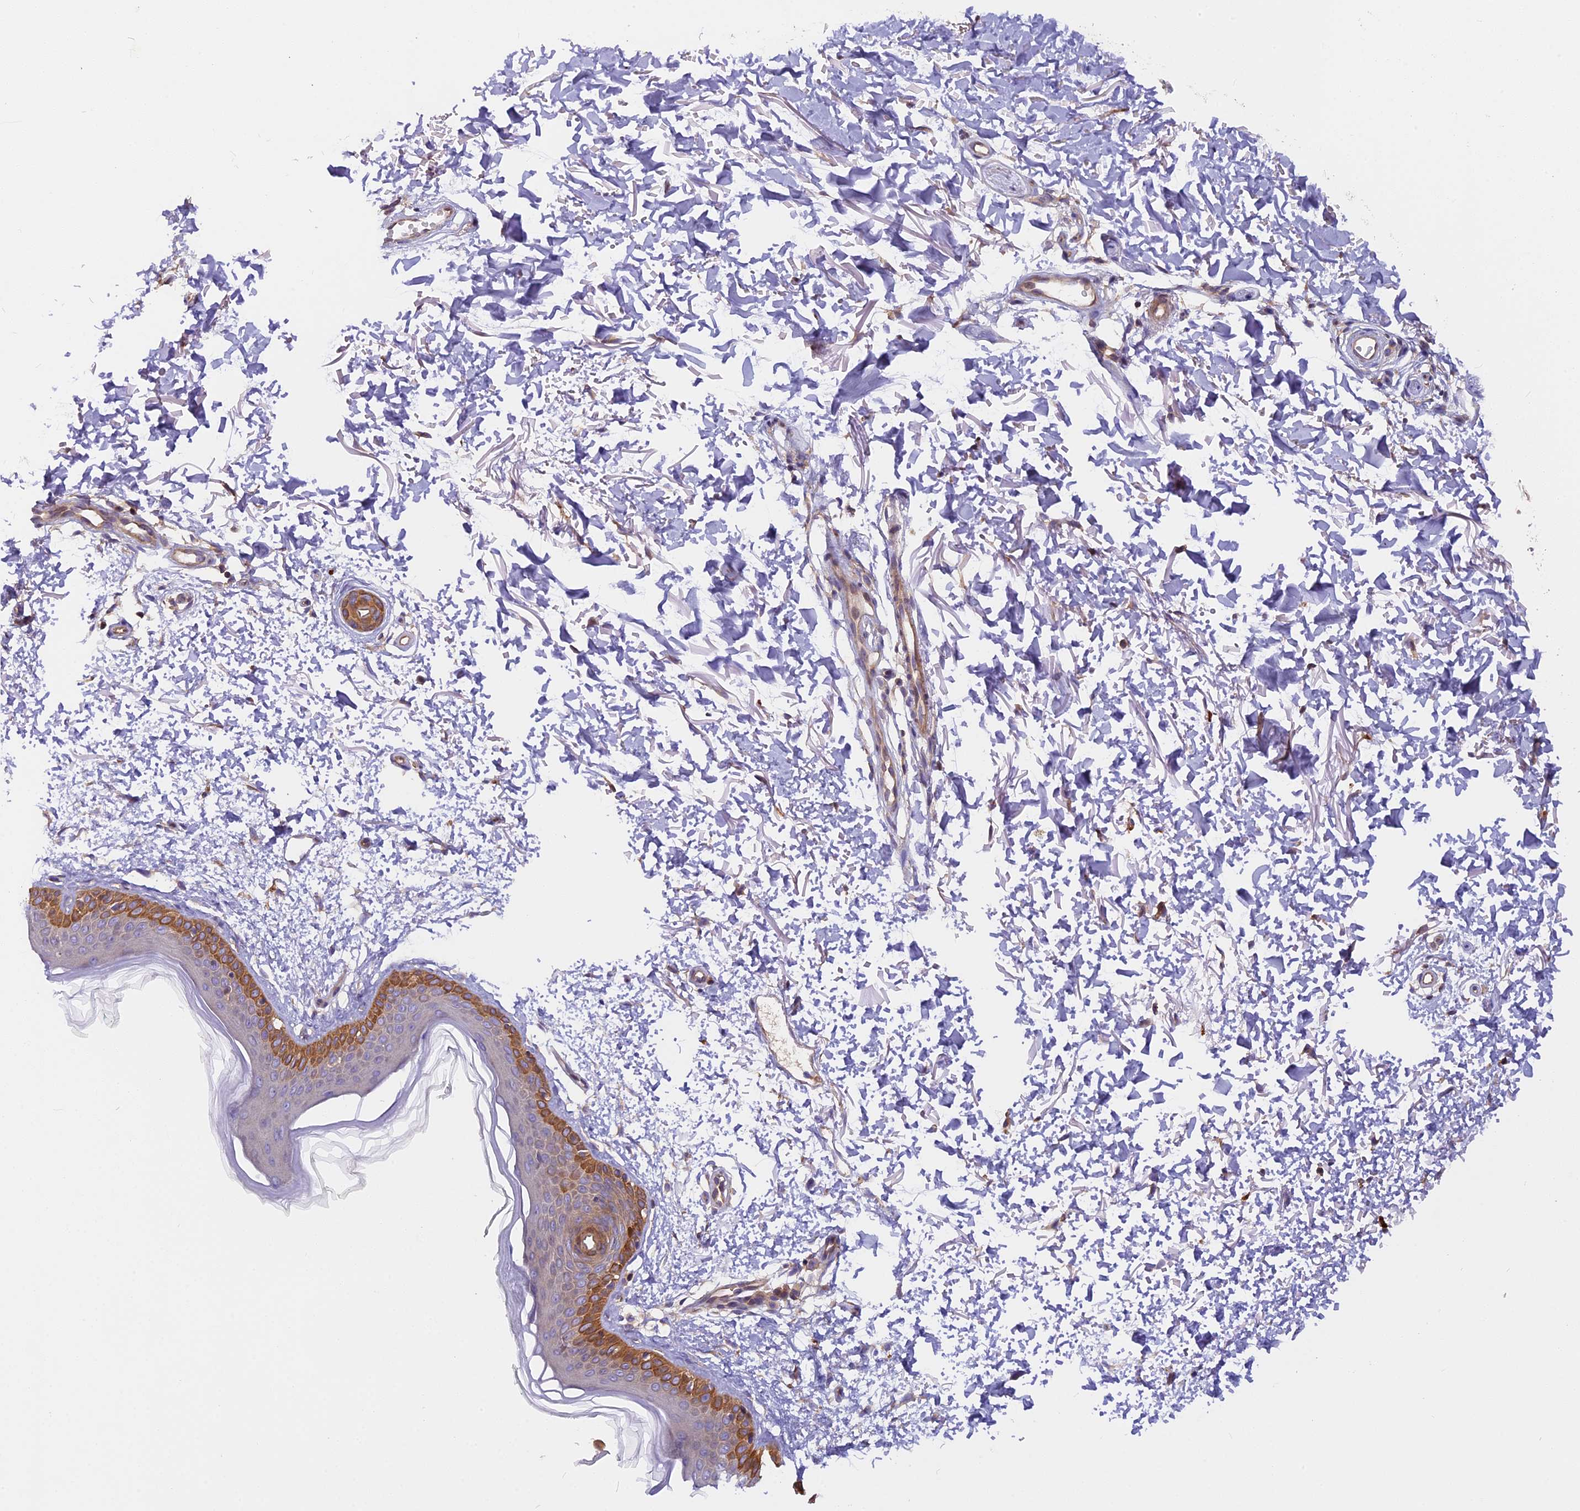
{"staining": {"intensity": "moderate", "quantity": ">75%", "location": "cytoplasmic/membranous"}, "tissue": "skin", "cell_type": "Fibroblasts", "image_type": "normal", "snomed": [{"axis": "morphology", "description": "Normal tissue, NOS"}, {"axis": "topography", "description": "Skin"}], "caption": "Protein expression analysis of benign skin exhibits moderate cytoplasmic/membranous positivity in about >75% of fibroblasts.", "gene": "FAM98C", "patient": {"sex": "male", "age": 66}}